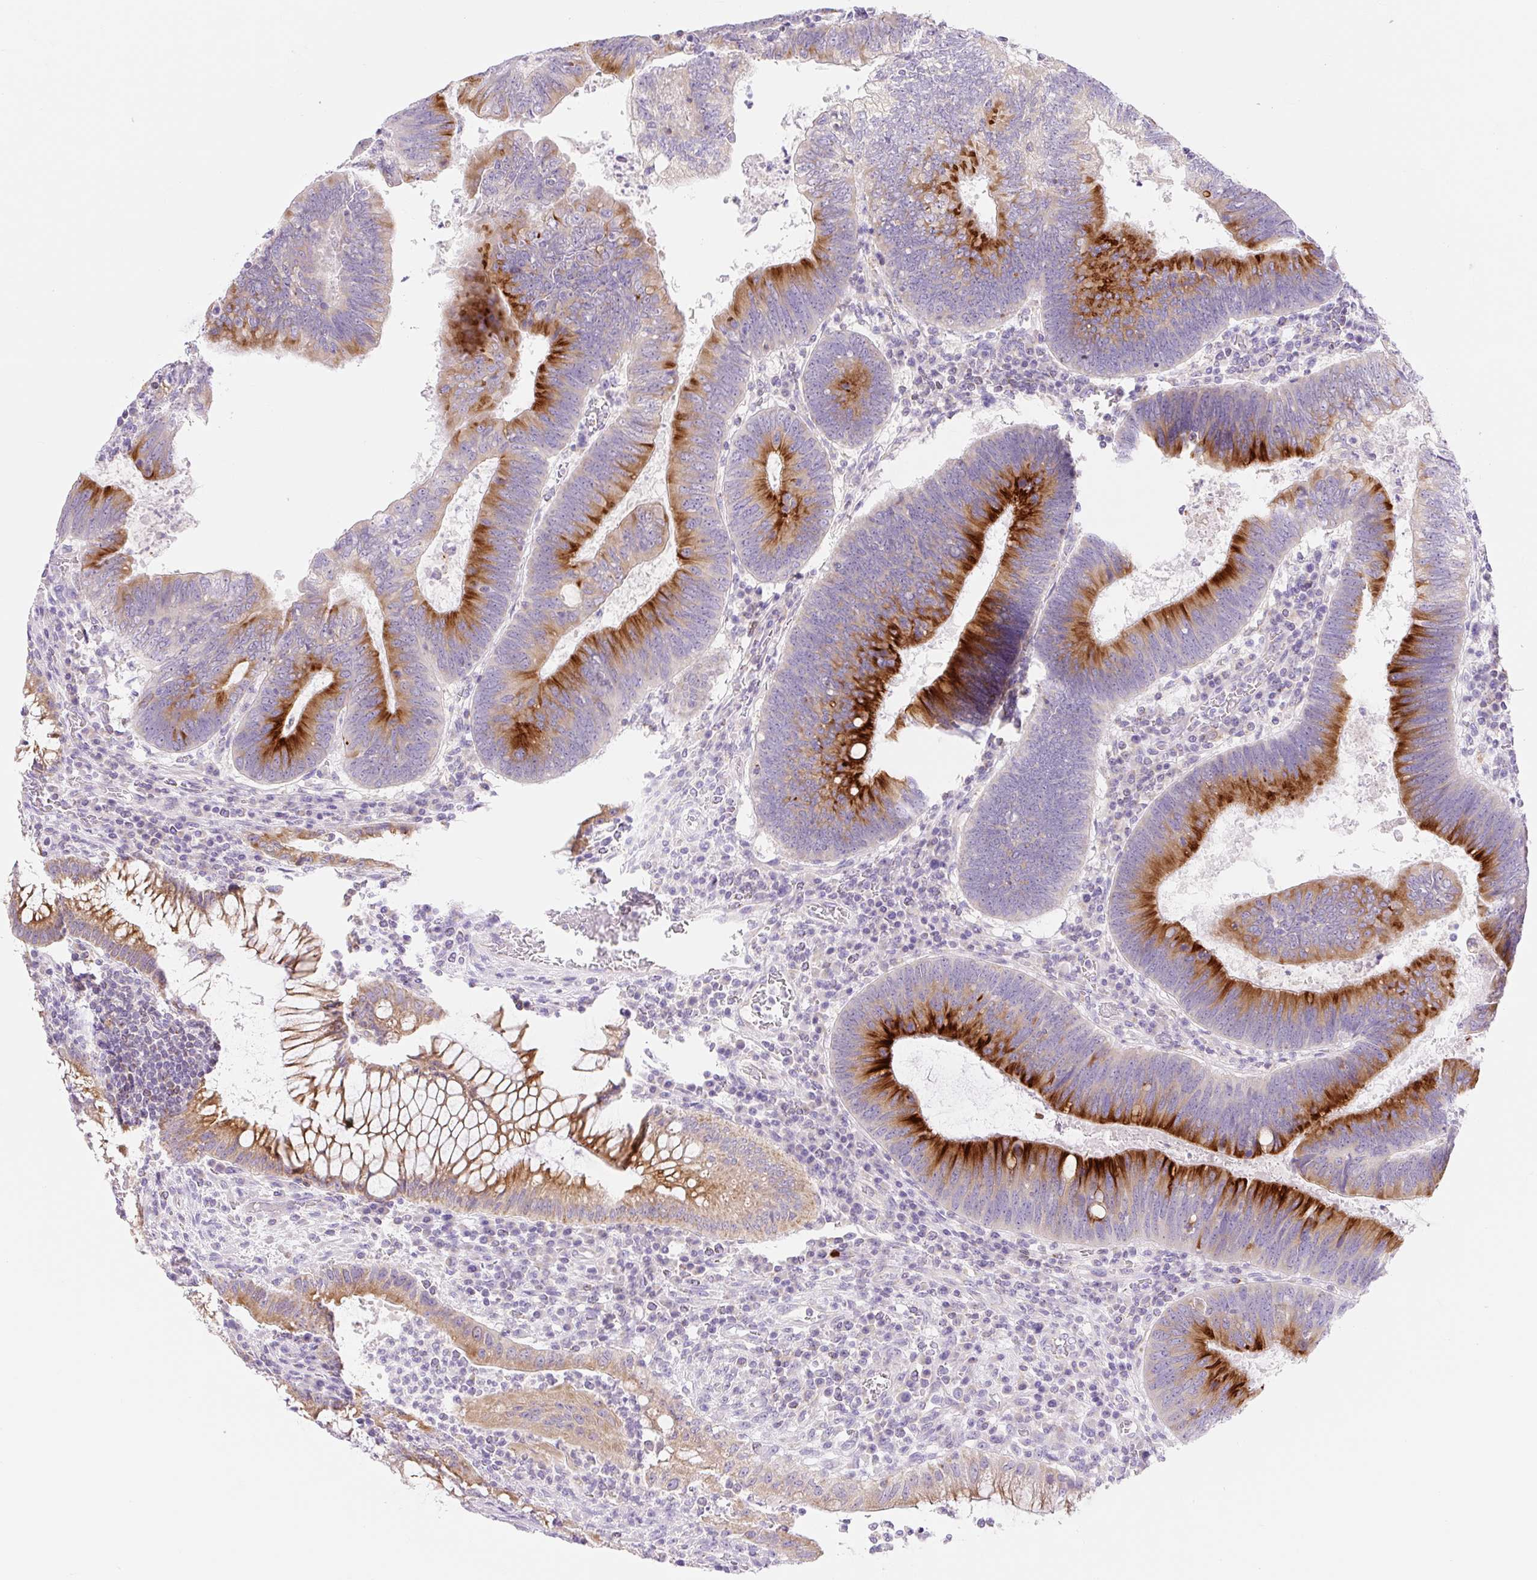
{"staining": {"intensity": "strong", "quantity": "25%-75%", "location": "cytoplasmic/membranous"}, "tissue": "colorectal cancer", "cell_type": "Tumor cells", "image_type": "cancer", "snomed": [{"axis": "morphology", "description": "Adenocarcinoma, NOS"}, {"axis": "topography", "description": "Colon"}], "caption": "Brown immunohistochemical staining in colorectal cancer reveals strong cytoplasmic/membranous positivity in about 25%-75% of tumor cells. (IHC, brightfield microscopy, high magnification).", "gene": "FOCAD", "patient": {"sex": "male", "age": 67}}